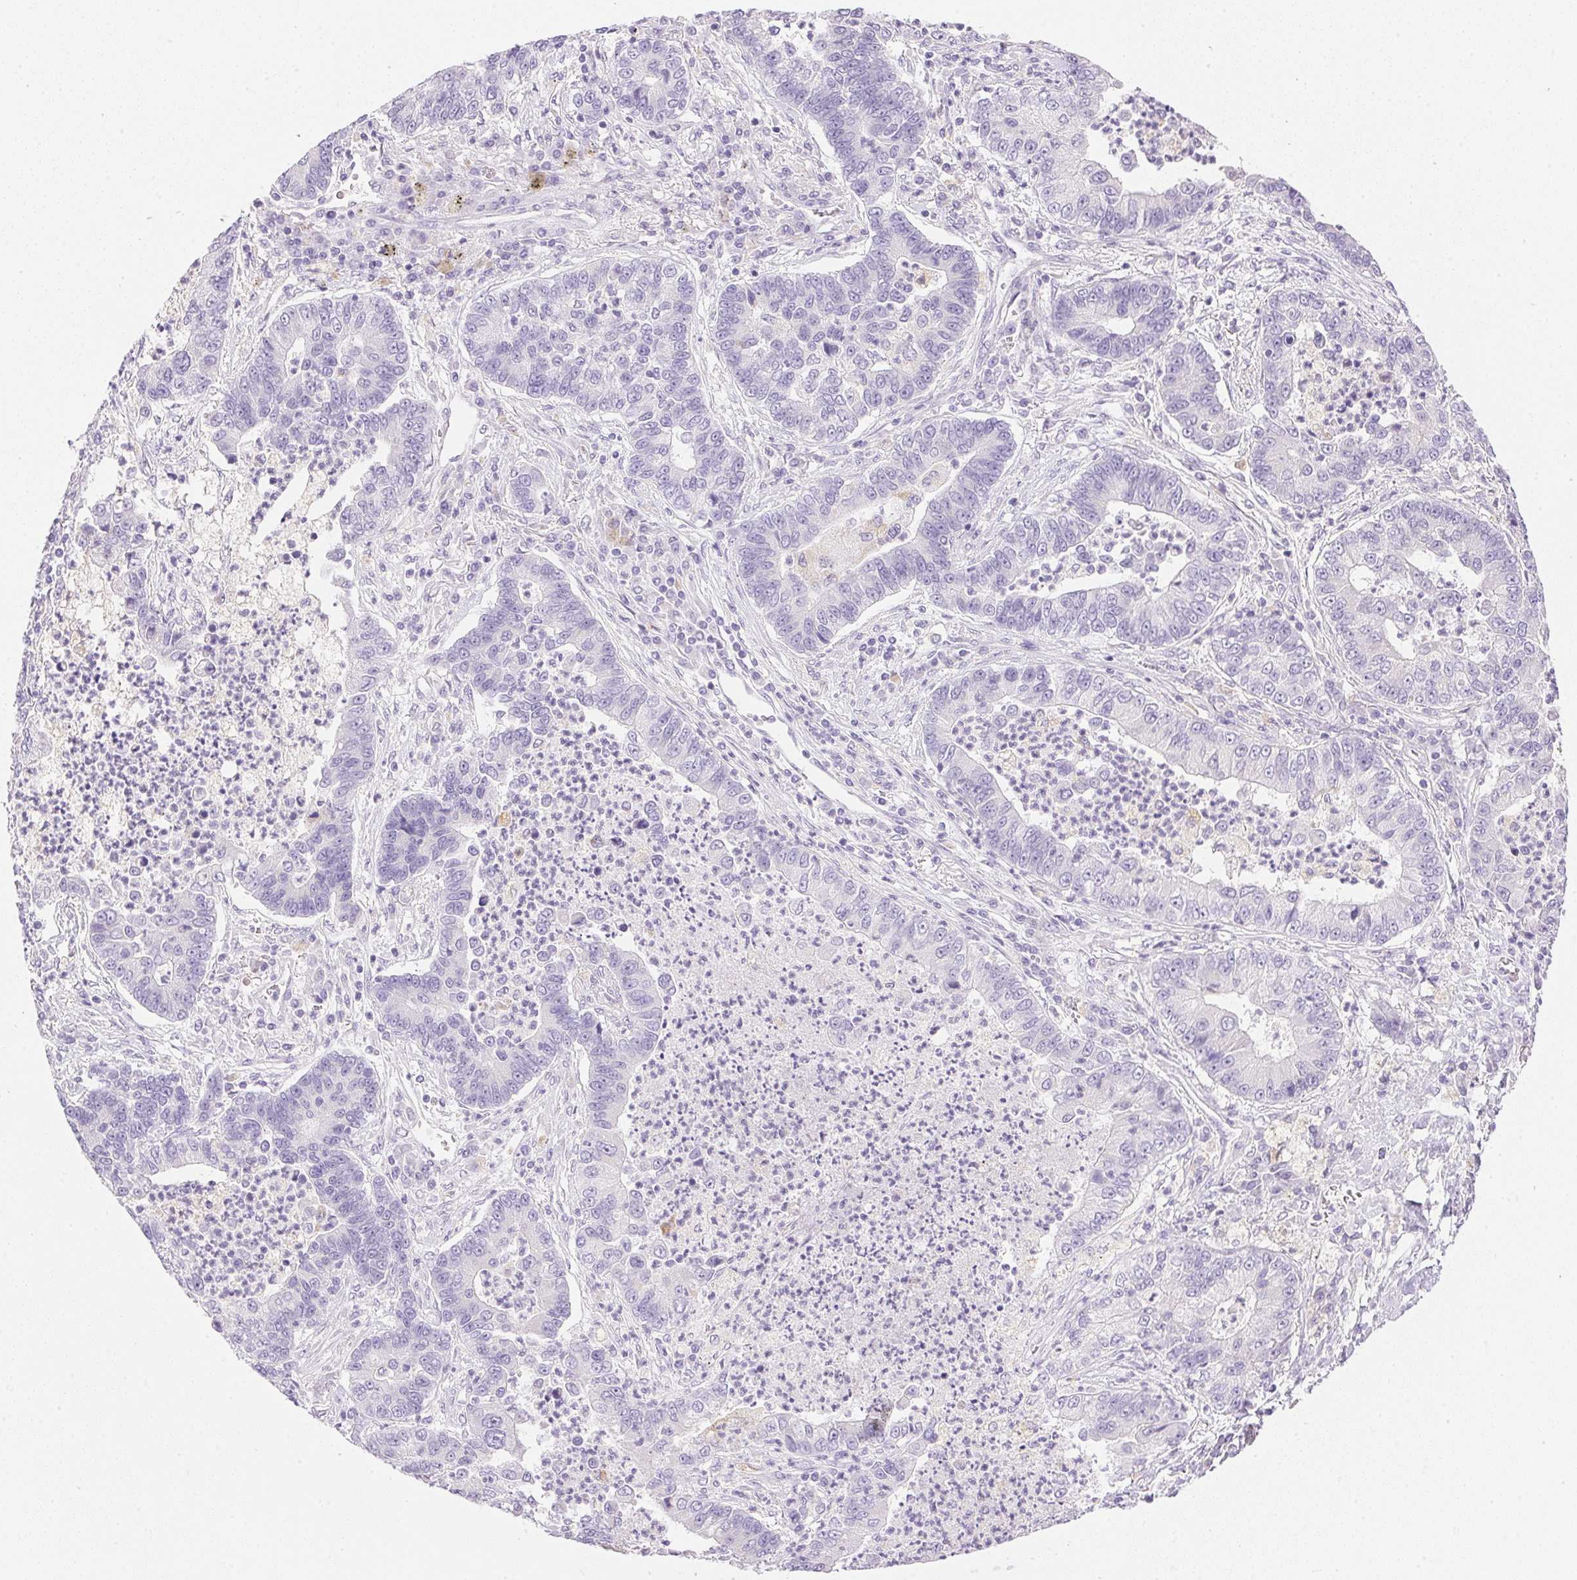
{"staining": {"intensity": "negative", "quantity": "none", "location": "none"}, "tissue": "lung cancer", "cell_type": "Tumor cells", "image_type": "cancer", "snomed": [{"axis": "morphology", "description": "Adenocarcinoma, NOS"}, {"axis": "topography", "description": "Lung"}], "caption": "Immunohistochemistry (IHC) photomicrograph of lung adenocarcinoma stained for a protein (brown), which reveals no positivity in tumor cells.", "gene": "ATP6V1G3", "patient": {"sex": "female", "age": 57}}